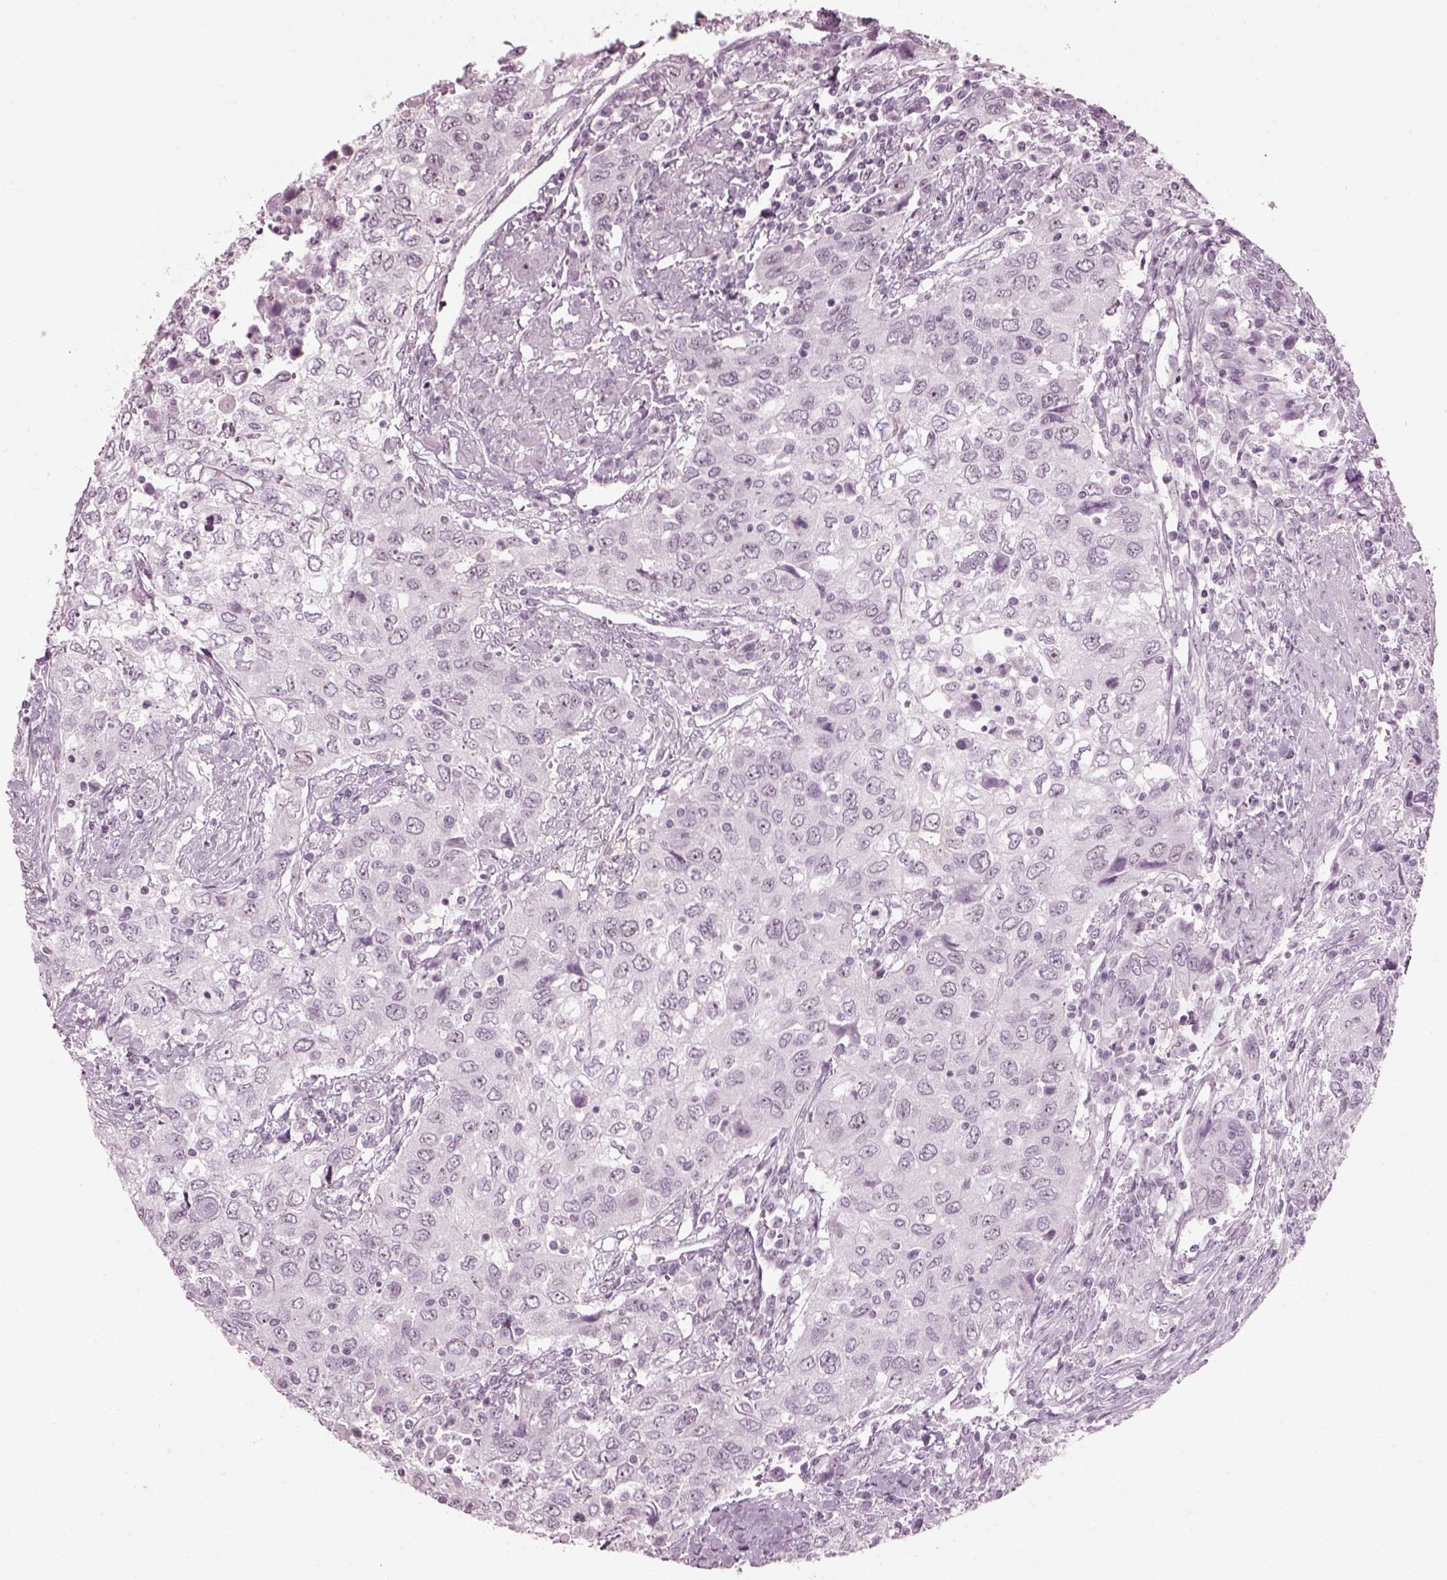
{"staining": {"intensity": "negative", "quantity": "none", "location": "none"}, "tissue": "urothelial cancer", "cell_type": "Tumor cells", "image_type": "cancer", "snomed": [{"axis": "morphology", "description": "Urothelial carcinoma, High grade"}, {"axis": "topography", "description": "Urinary bladder"}], "caption": "Immunohistochemical staining of urothelial carcinoma (high-grade) displays no significant positivity in tumor cells.", "gene": "ADGRG2", "patient": {"sex": "male", "age": 76}}